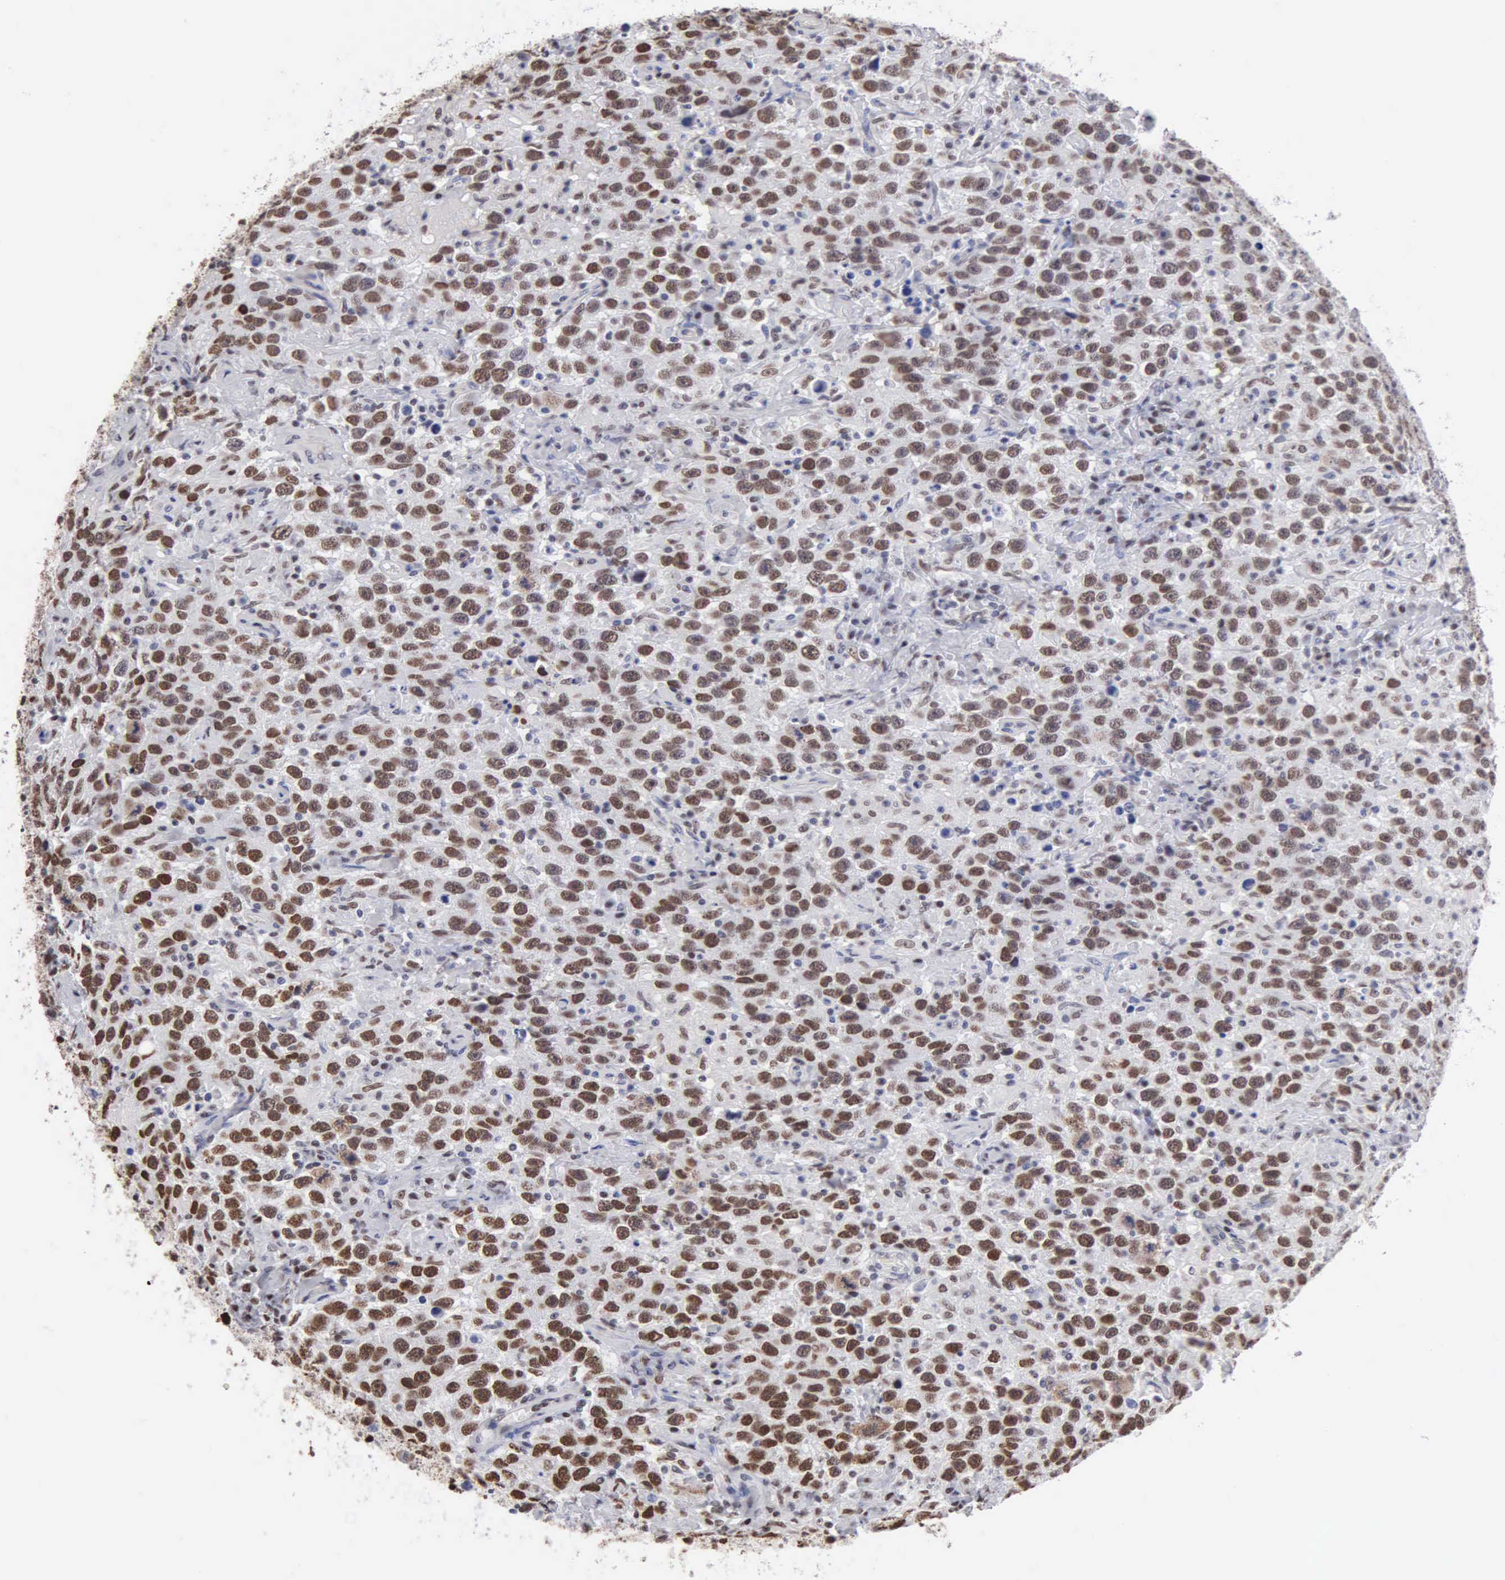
{"staining": {"intensity": "strong", "quantity": ">75%", "location": "nuclear"}, "tissue": "testis cancer", "cell_type": "Tumor cells", "image_type": "cancer", "snomed": [{"axis": "morphology", "description": "Seminoma, NOS"}, {"axis": "topography", "description": "Testis"}], "caption": "Immunohistochemistry (IHC) image of neoplastic tissue: human testis cancer stained using immunohistochemistry (IHC) reveals high levels of strong protein expression localized specifically in the nuclear of tumor cells, appearing as a nuclear brown color.", "gene": "CCNG1", "patient": {"sex": "male", "age": 41}}